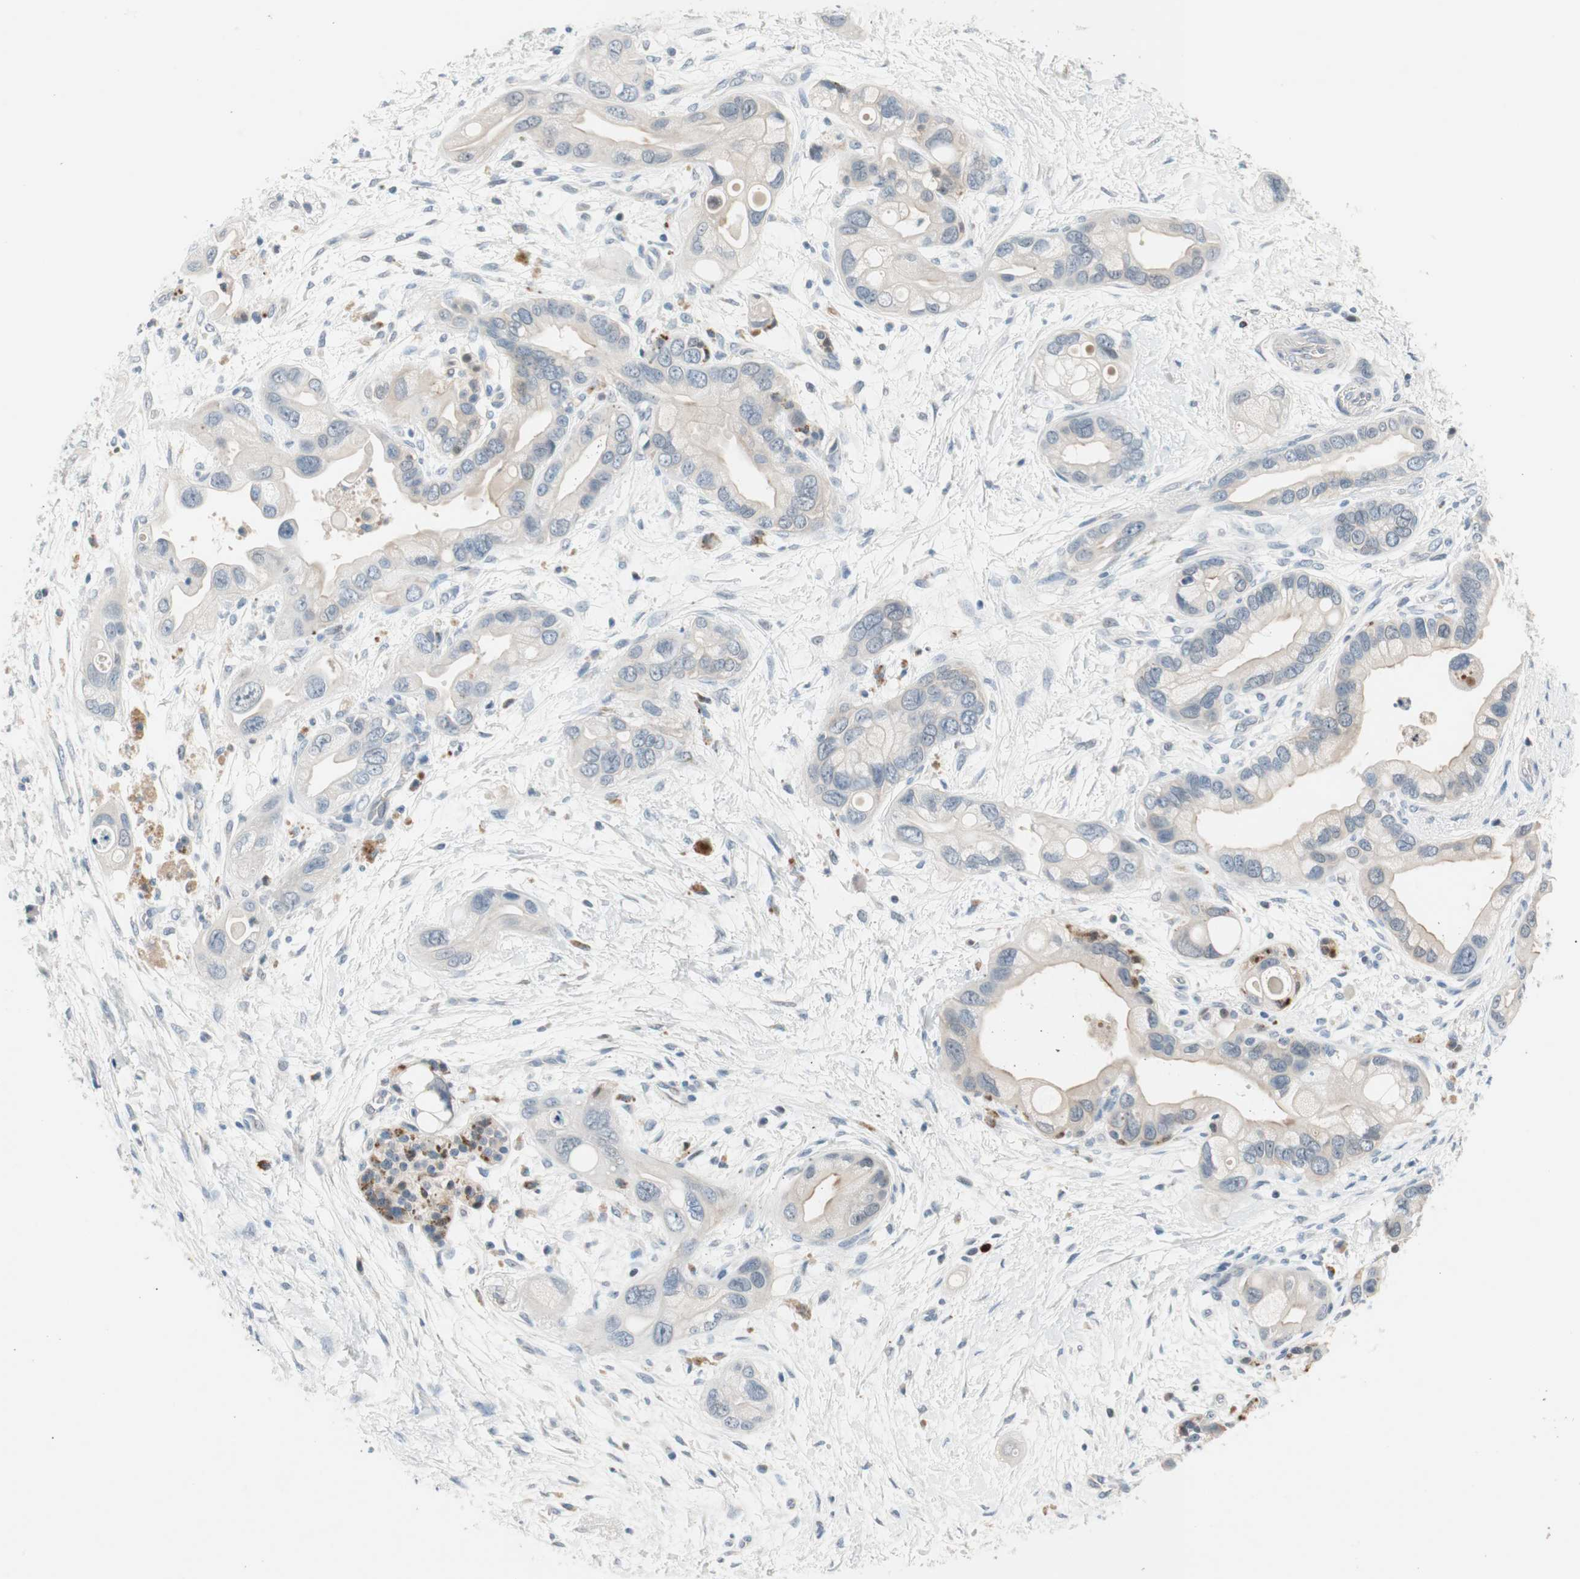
{"staining": {"intensity": "weak", "quantity": "<25%", "location": "cytoplasmic/membranous"}, "tissue": "pancreatic cancer", "cell_type": "Tumor cells", "image_type": "cancer", "snomed": [{"axis": "morphology", "description": "Adenocarcinoma, NOS"}, {"axis": "topography", "description": "Pancreas"}], "caption": "Immunohistochemistry histopathology image of human pancreatic adenocarcinoma stained for a protein (brown), which shows no expression in tumor cells.", "gene": "PDZK1", "patient": {"sex": "female", "age": 77}}